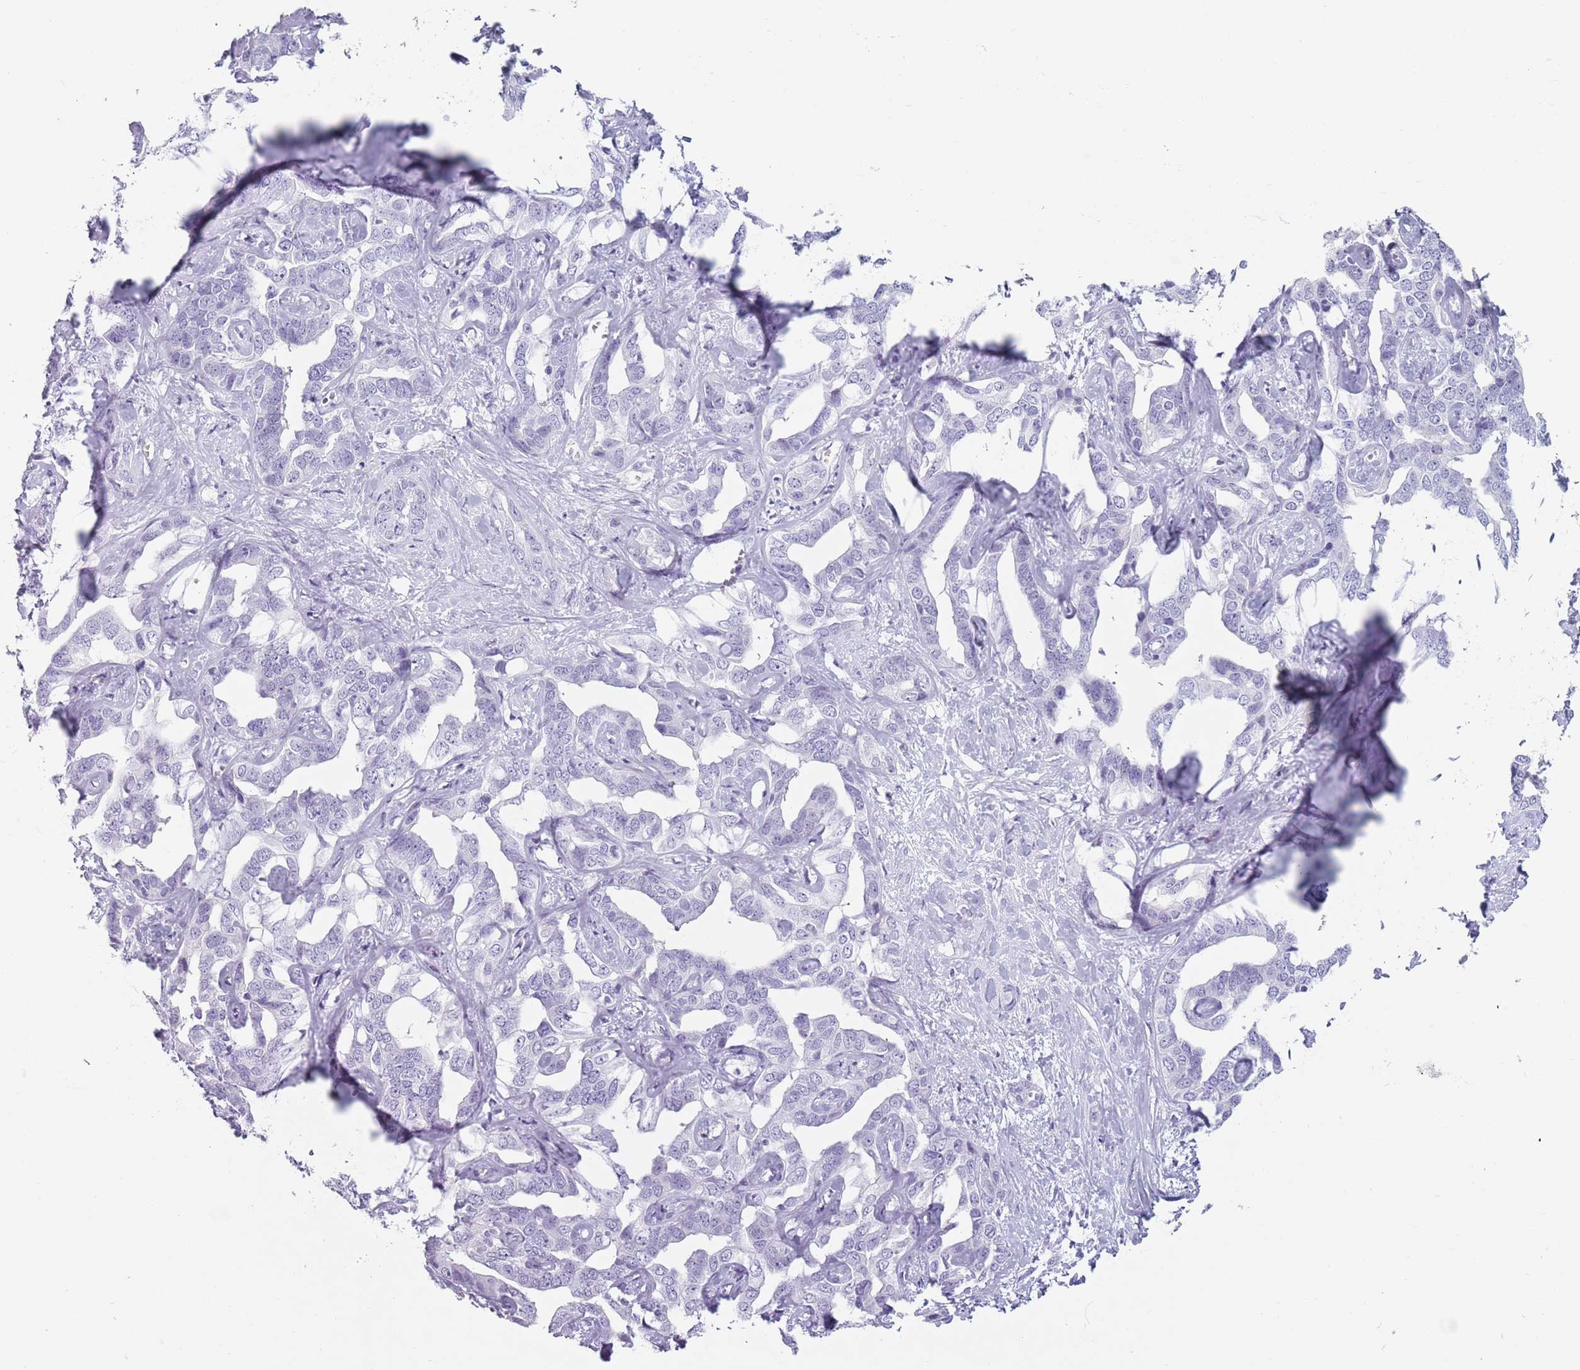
{"staining": {"intensity": "negative", "quantity": "none", "location": "none"}, "tissue": "liver cancer", "cell_type": "Tumor cells", "image_type": "cancer", "snomed": [{"axis": "morphology", "description": "Cholangiocarcinoma"}, {"axis": "topography", "description": "Liver"}], "caption": "The photomicrograph exhibits no staining of tumor cells in liver cancer (cholangiocarcinoma).", "gene": "SPESP1", "patient": {"sex": "male", "age": 59}}